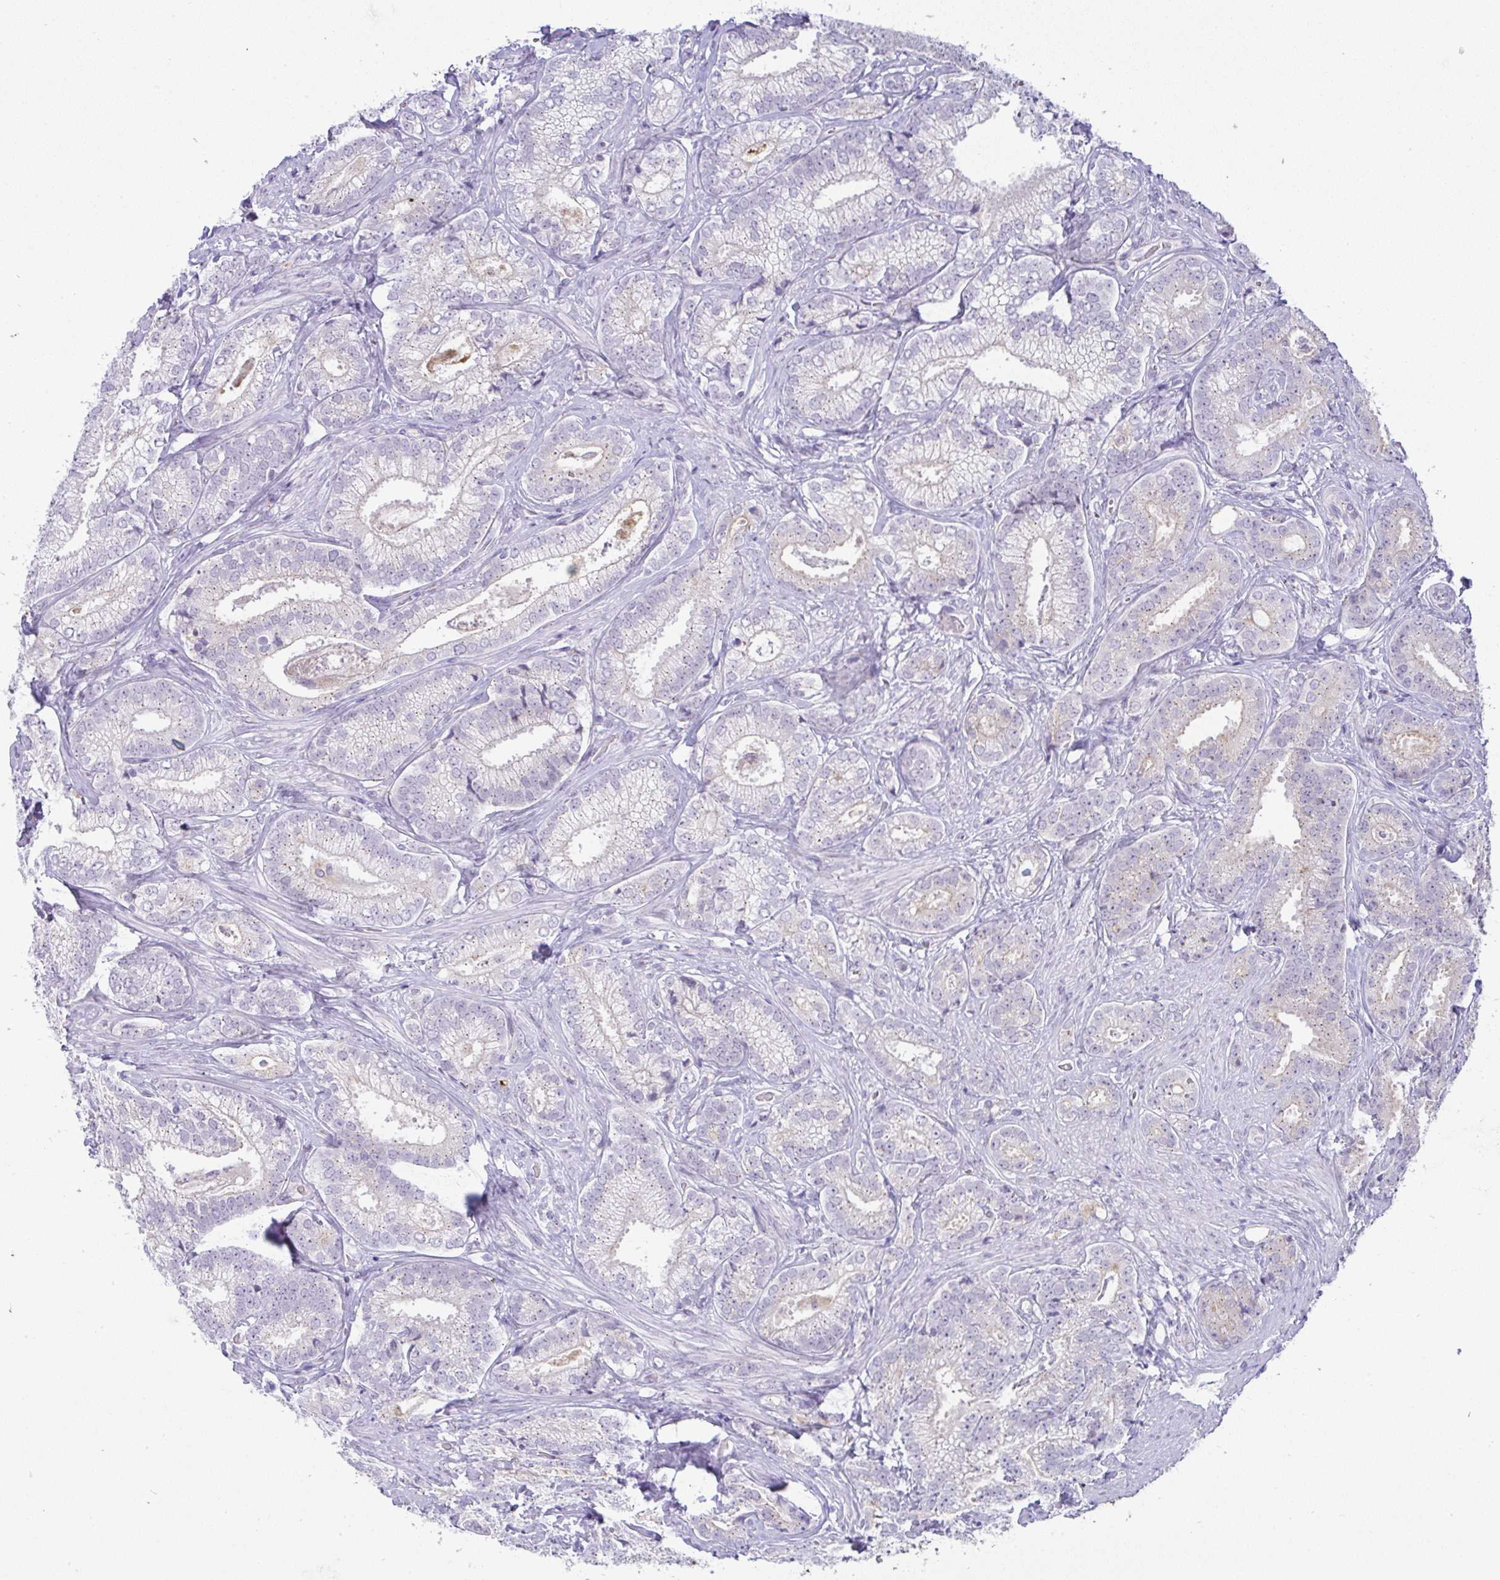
{"staining": {"intensity": "weak", "quantity": "<25%", "location": "cytoplasmic/membranous"}, "tissue": "prostate cancer", "cell_type": "Tumor cells", "image_type": "cancer", "snomed": [{"axis": "morphology", "description": "Adenocarcinoma, Low grade"}, {"axis": "topography", "description": "Prostate"}], "caption": "DAB (3,3'-diaminobenzidine) immunohistochemical staining of human low-grade adenocarcinoma (prostate) shows no significant expression in tumor cells.", "gene": "FAM177A1", "patient": {"sex": "male", "age": 63}}